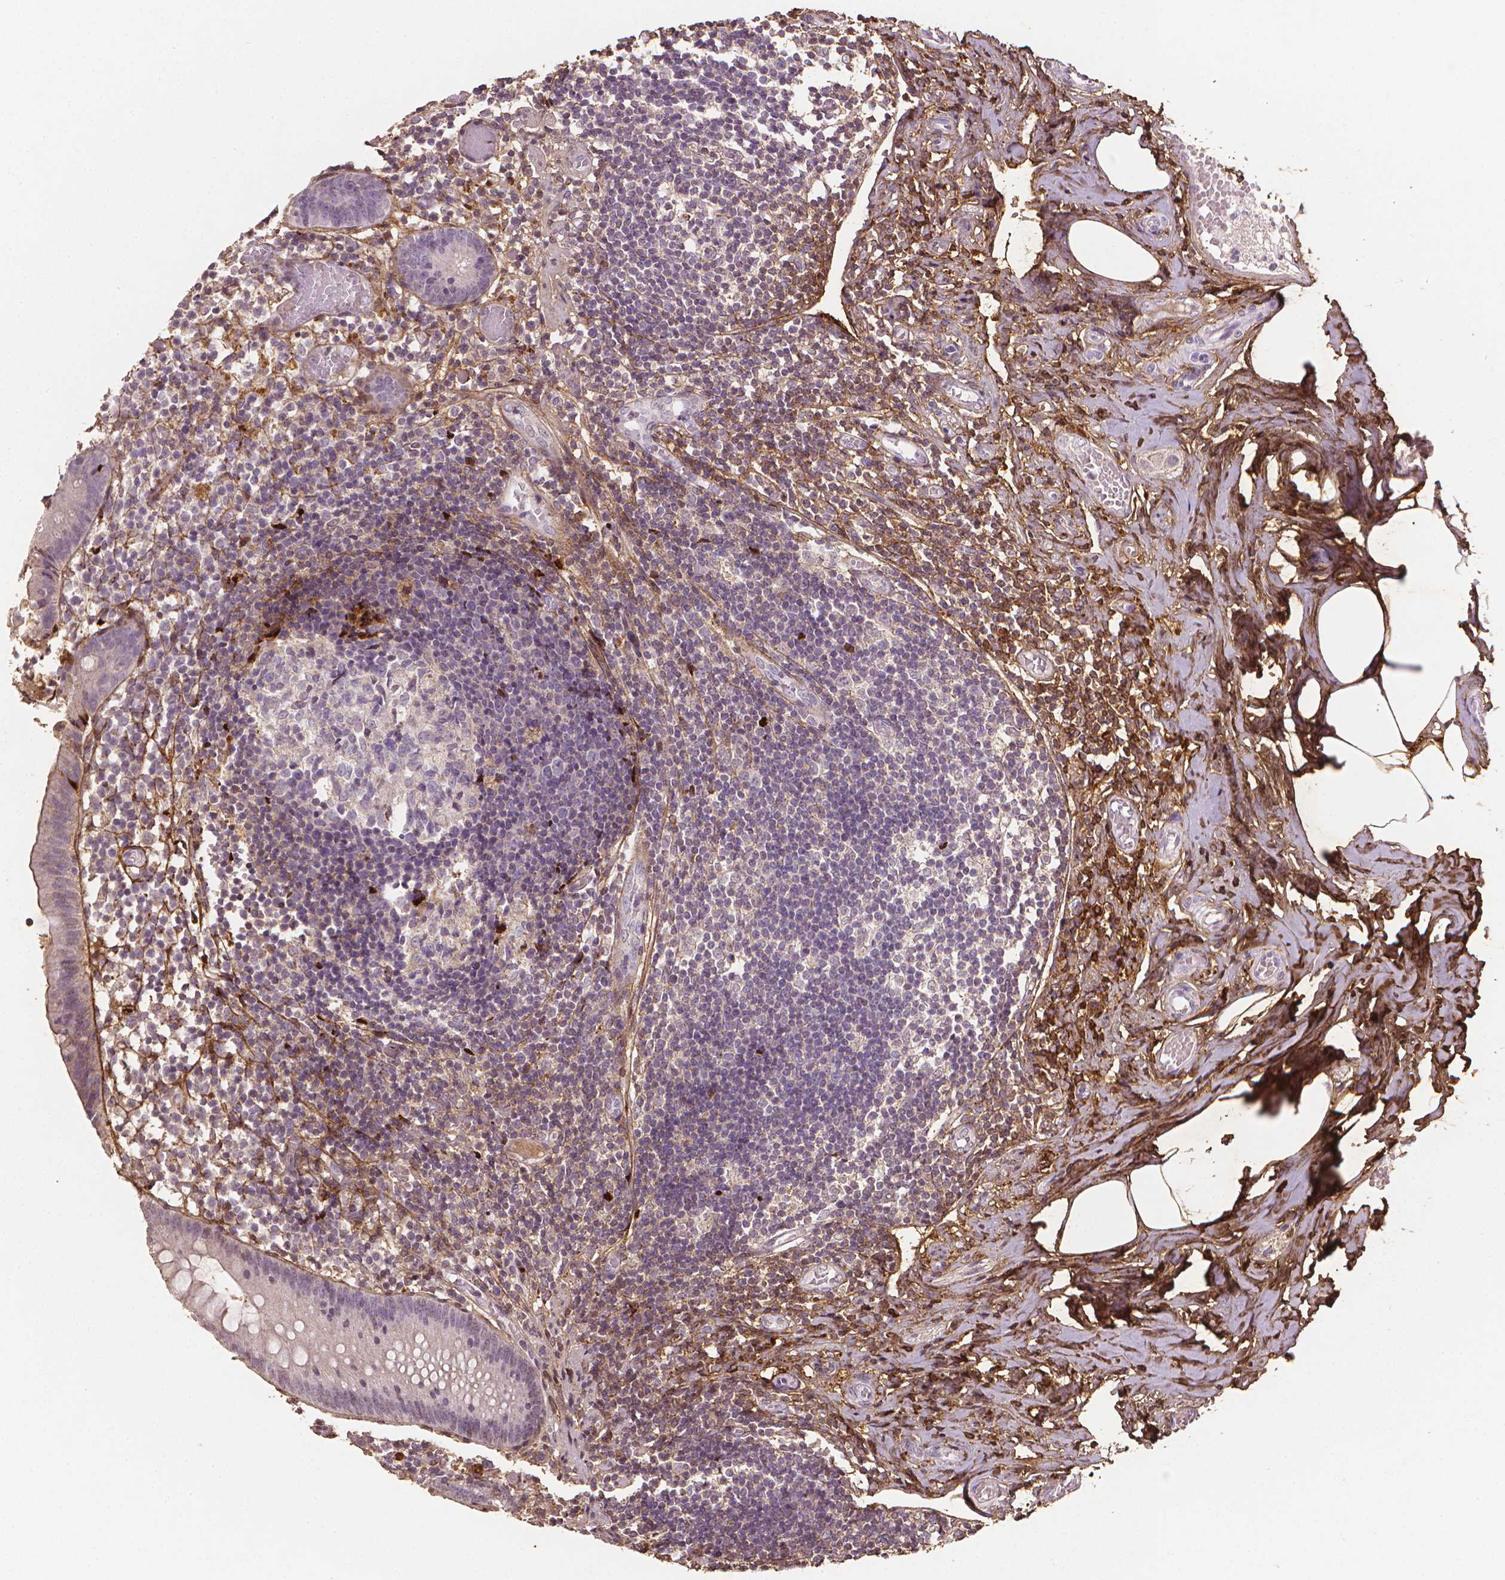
{"staining": {"intensity": "negative", "quantity": "none", "location": "none"}, "tissue": "appendix", "cell_type": "Glandular cells", "image_type": "normal", "snomed": [{"axis": "morphology", "description": "Normal tissue, NOS"}, {"axis": "topography", "description": "Appendix"}], "caption": "Immunohistochemical staining of unremarkable appendix demonstrates no significant positivity in glandular cells.", "gene": "DCN", "patient": {"sex": "female", "age": 32}}